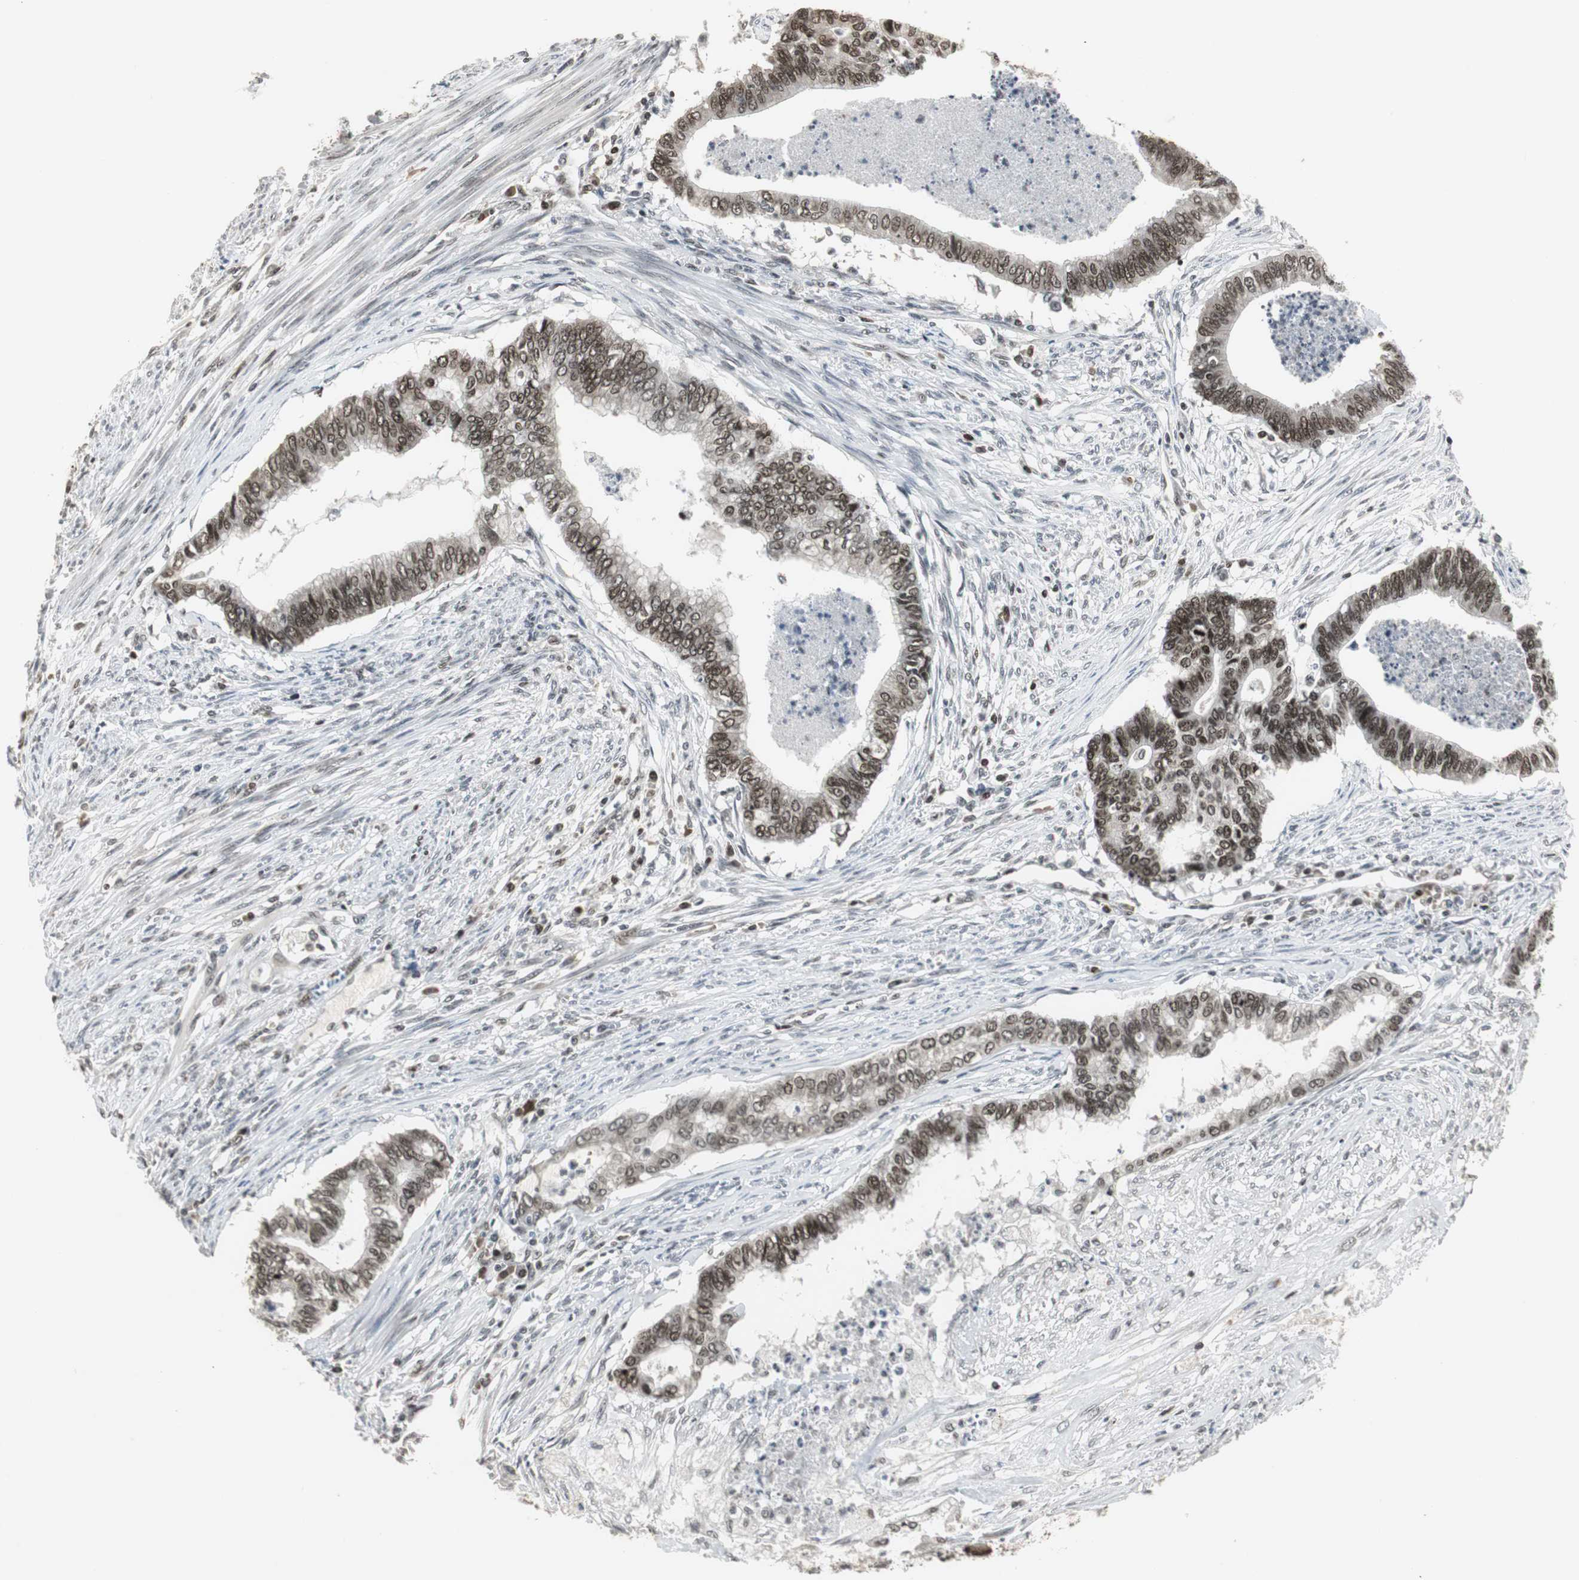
{"staining": {"intensity": "moderate", "quantity": ">75%", "location": "nuclear"}, "tissue": "endometrial cancer", "cell_type": "Tumor cells", "image_type": "cancer", "snomed": [{"axis": "morphology", "description": "Adenocarcinoma, NOS"}, {"axis": "topography", "description": "Endometrium"}], "caption": "Protein analysis of endometrial adenocarcinoma tissue reveals moderate nuclear expression in approximately >75% of tumor cells.", "gene": "MPG", "patient": {"sex": "female", "age": 79}}